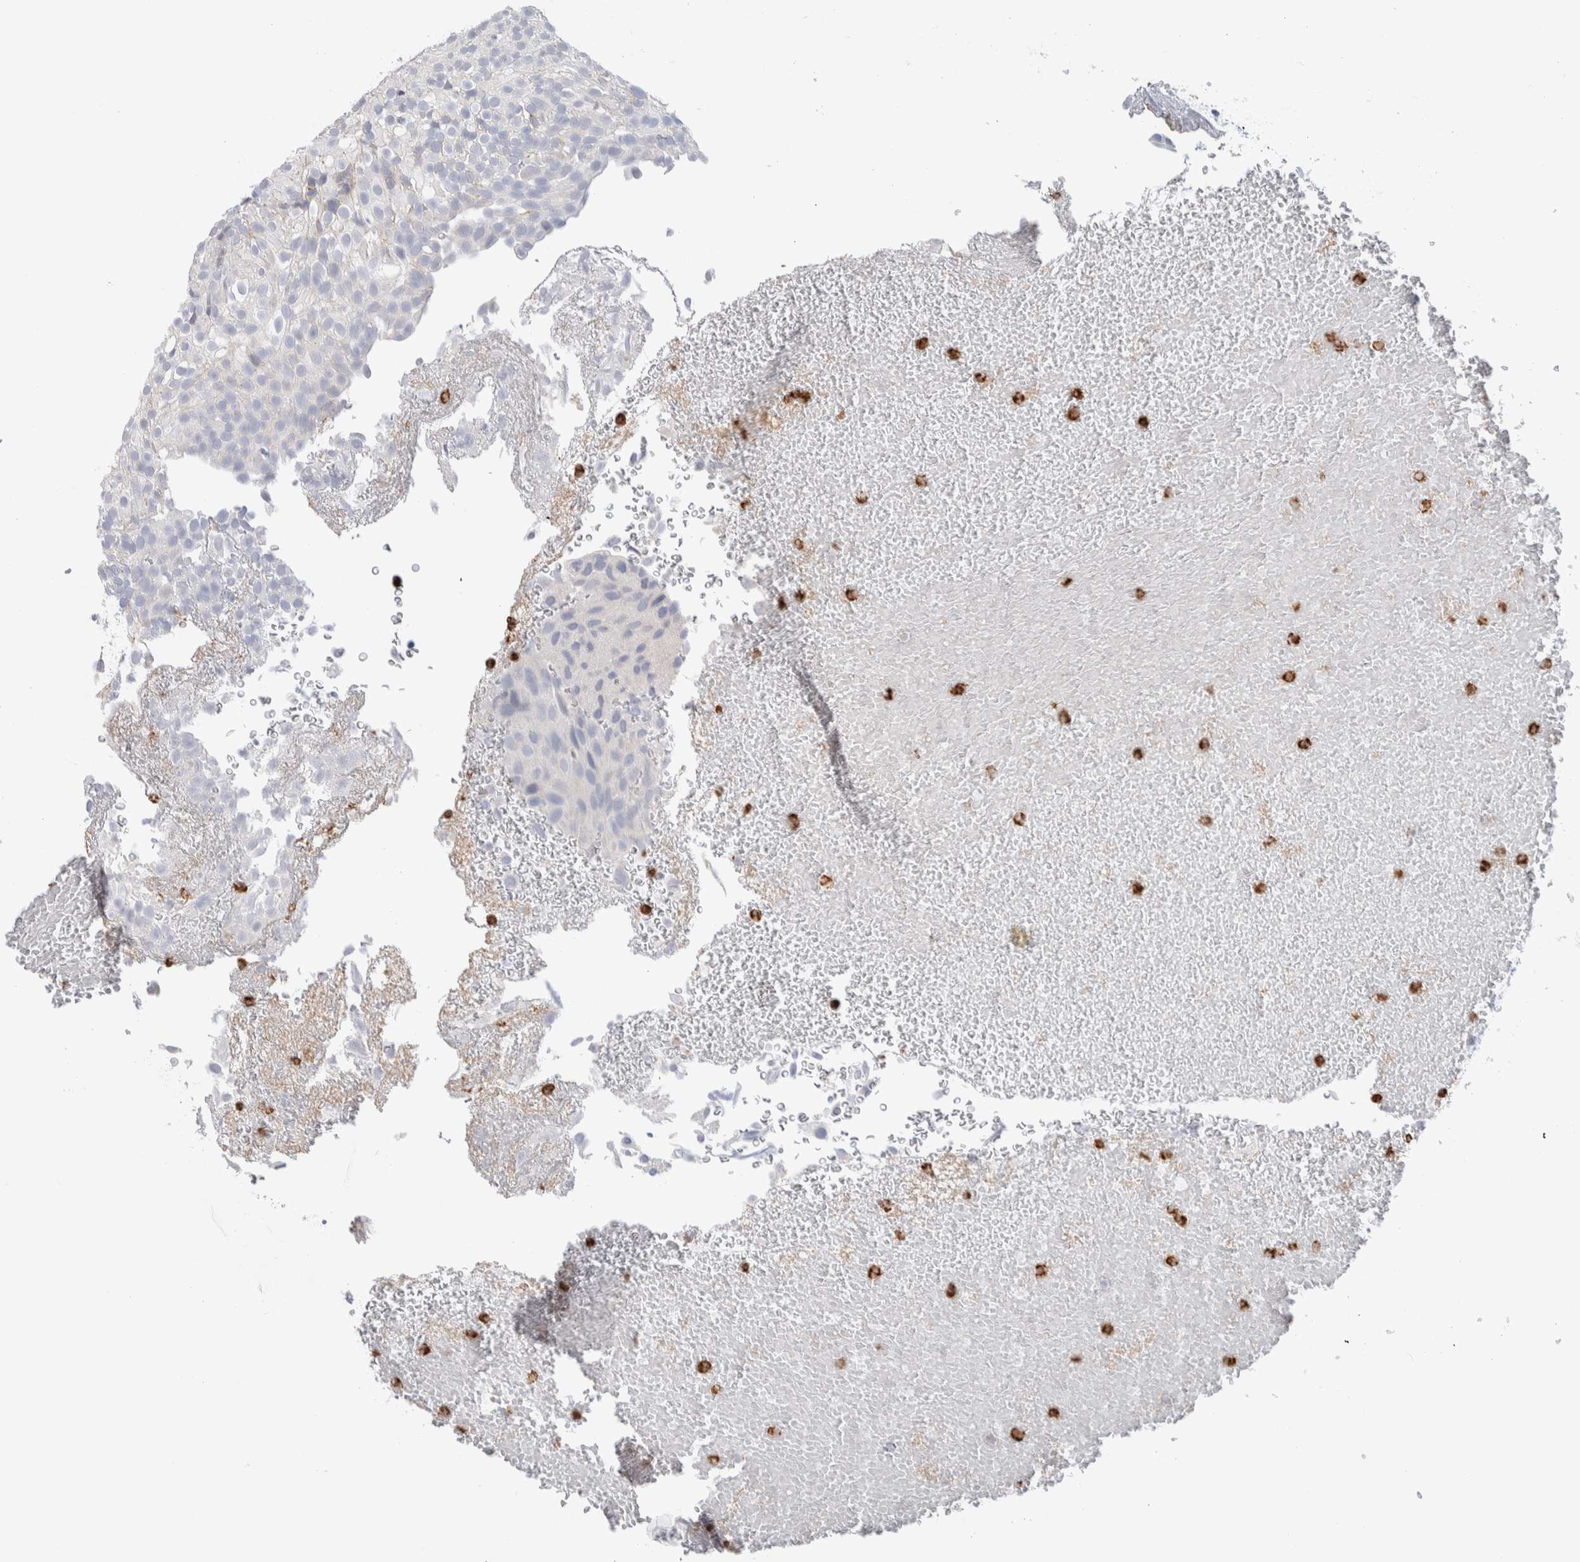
{"staining": {"intensity": "negative", "quantity": "none", "location": "none"}, "tissue": "urothelial cancer", "cell_type": "Tumor cells", "image_type": "cancer", "snomed": [{"axis": "morphology", "description": "Urothelial carcinoma, Low grade"}, {"axis": "topography", "description": "Urinary bladder"}], "caption": "IHC of human urothelial carcinoma (low-grade) demonstrates no staining in tumor cells.", "gene": "SEPTIN4", "patient": {"sex": "male", "age": 78}}